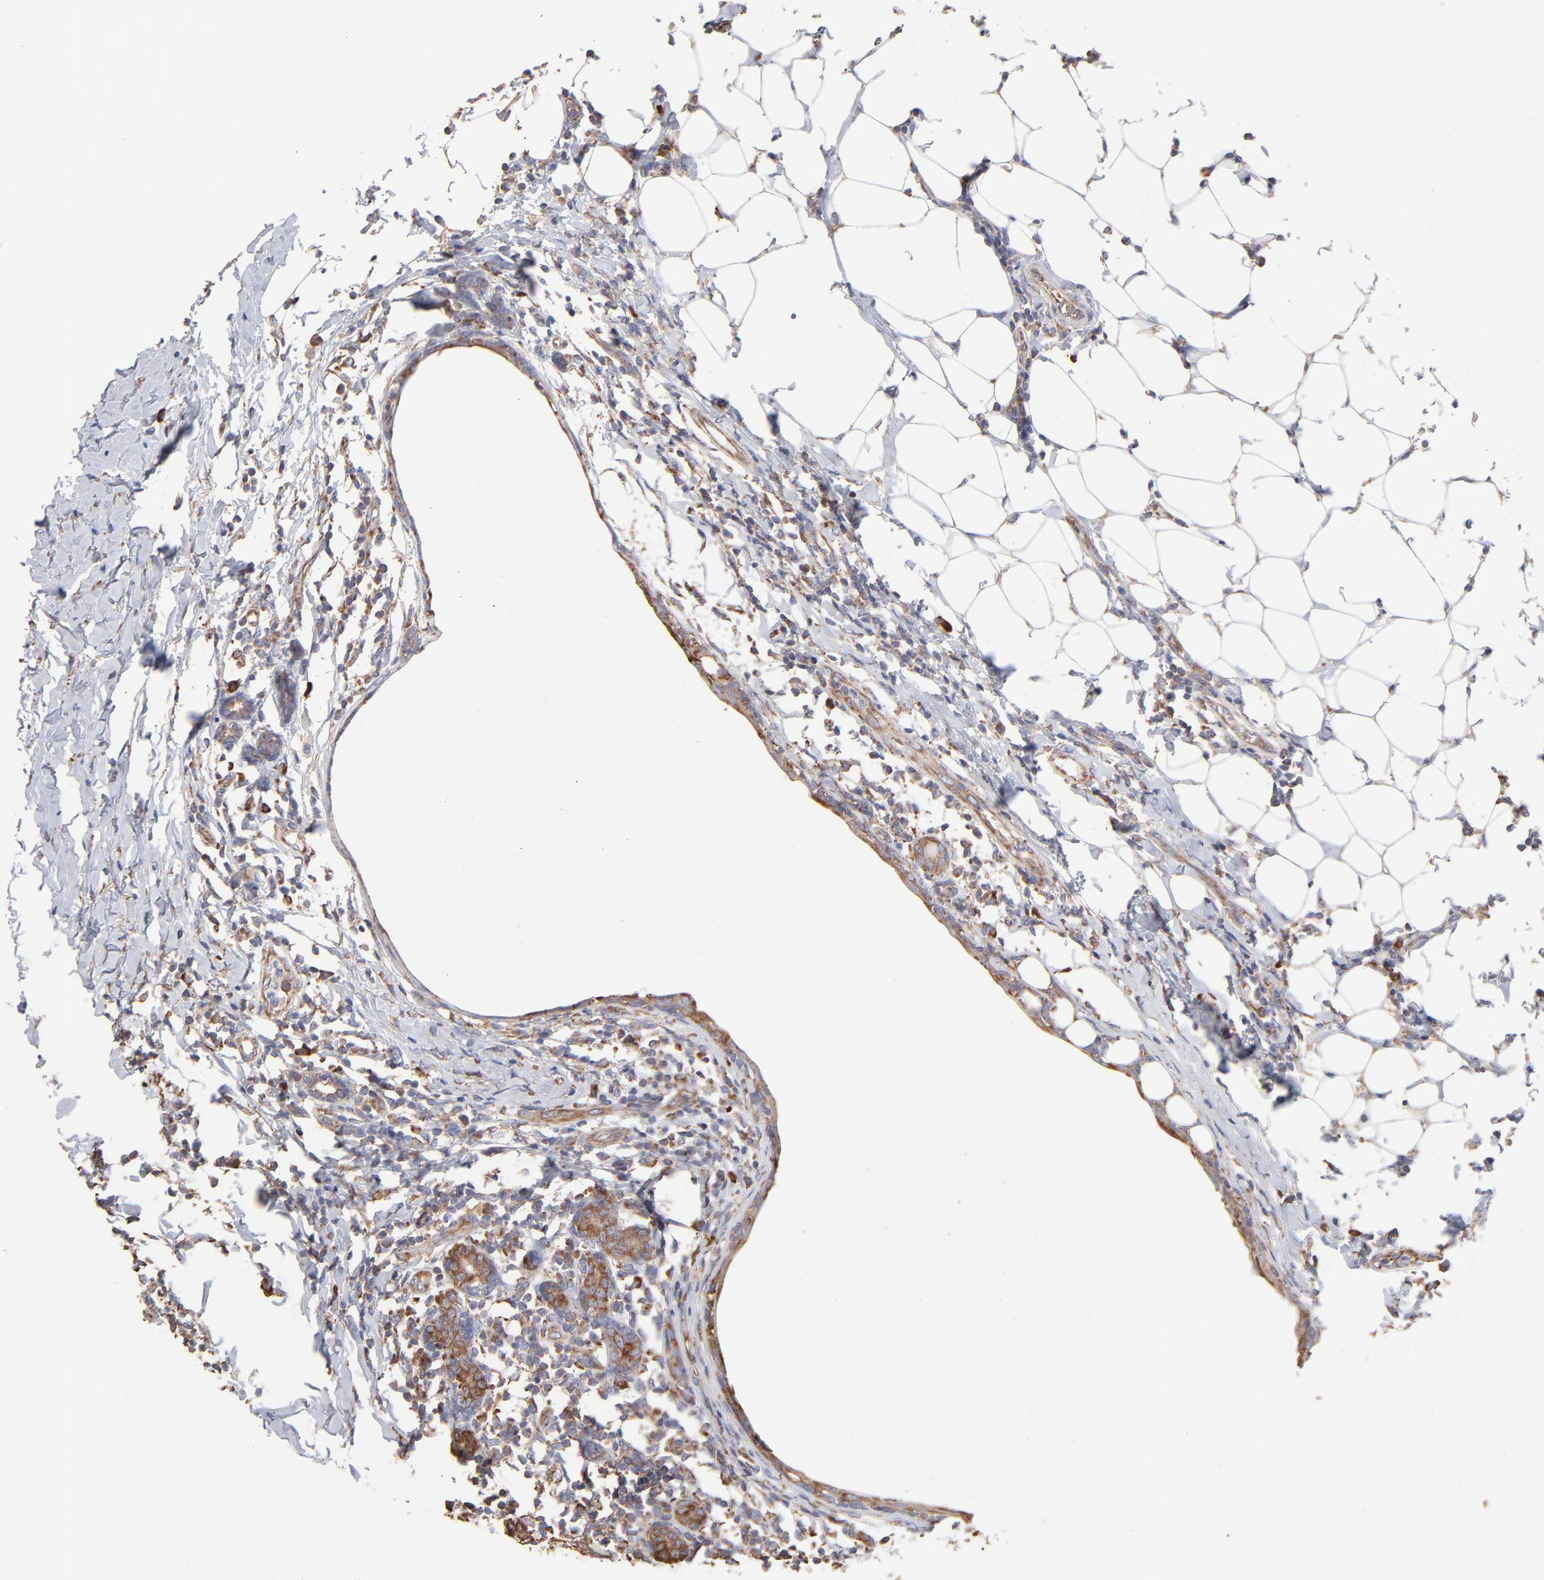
{"staining": {"intensity": "moderate", "quantity": ">75%", "location": "cytoplasmic/membranous"}, "tissue": "breast cancer", "cell_type": "Tumor cells", "image_type": "cancer", "snomed": [{"axis": "morphology", "description": "Duct carcinoma"}, {"axis": "topography", "description": "Breast"}], "caption": "Breast intraductal carcinoma stained for a protein exhibits moderate cytoplasmic/membranous positivity in tumor cells.", "gene": "RPL3", "patient": {"sex": "female", "age": 40}}